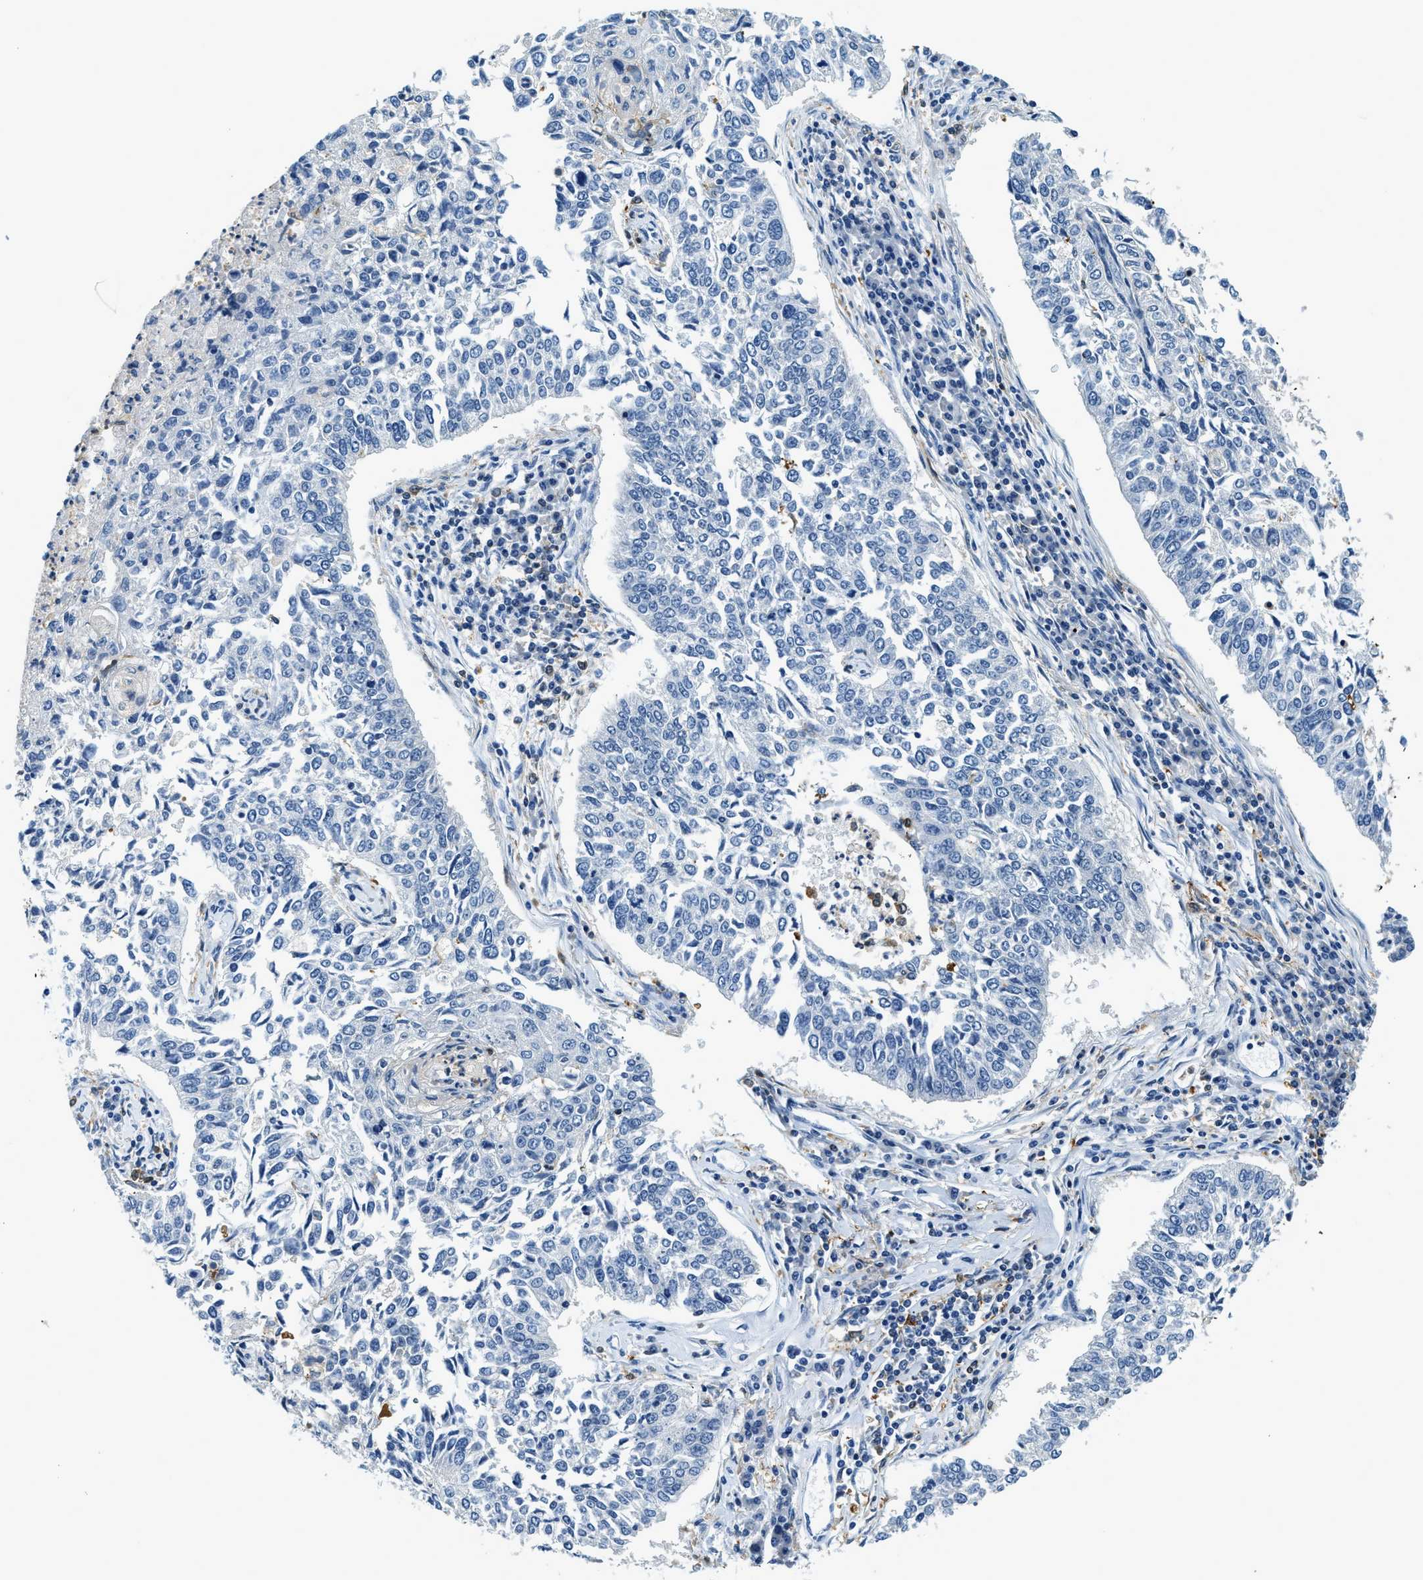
{"staining": {"intensity": "negative", "quantity": "none", "location": "none"}, "tissue": "lung cancer", "cell_type": "Tumor cells", "image_type": "cancer", "snomed": [{"axis": "morphology", "description": "Normal tissue, NOS"}, {"axis": "morphology", "description": "Squamous cell carcinoma, NOS"}, {"axis": "topography", "description": "Cartilage tissue"}, {"axis": "topography", "description": "Bronchus"}, {"axis": "topography", "description": "Lung"}], "caption": "Immunohistochemistry (IHC) of squamous cell carcinoma (lung) shows no expression in tumor cells.", "gene": "CAPG", "patient": {"sex": "female", "age": 49}}